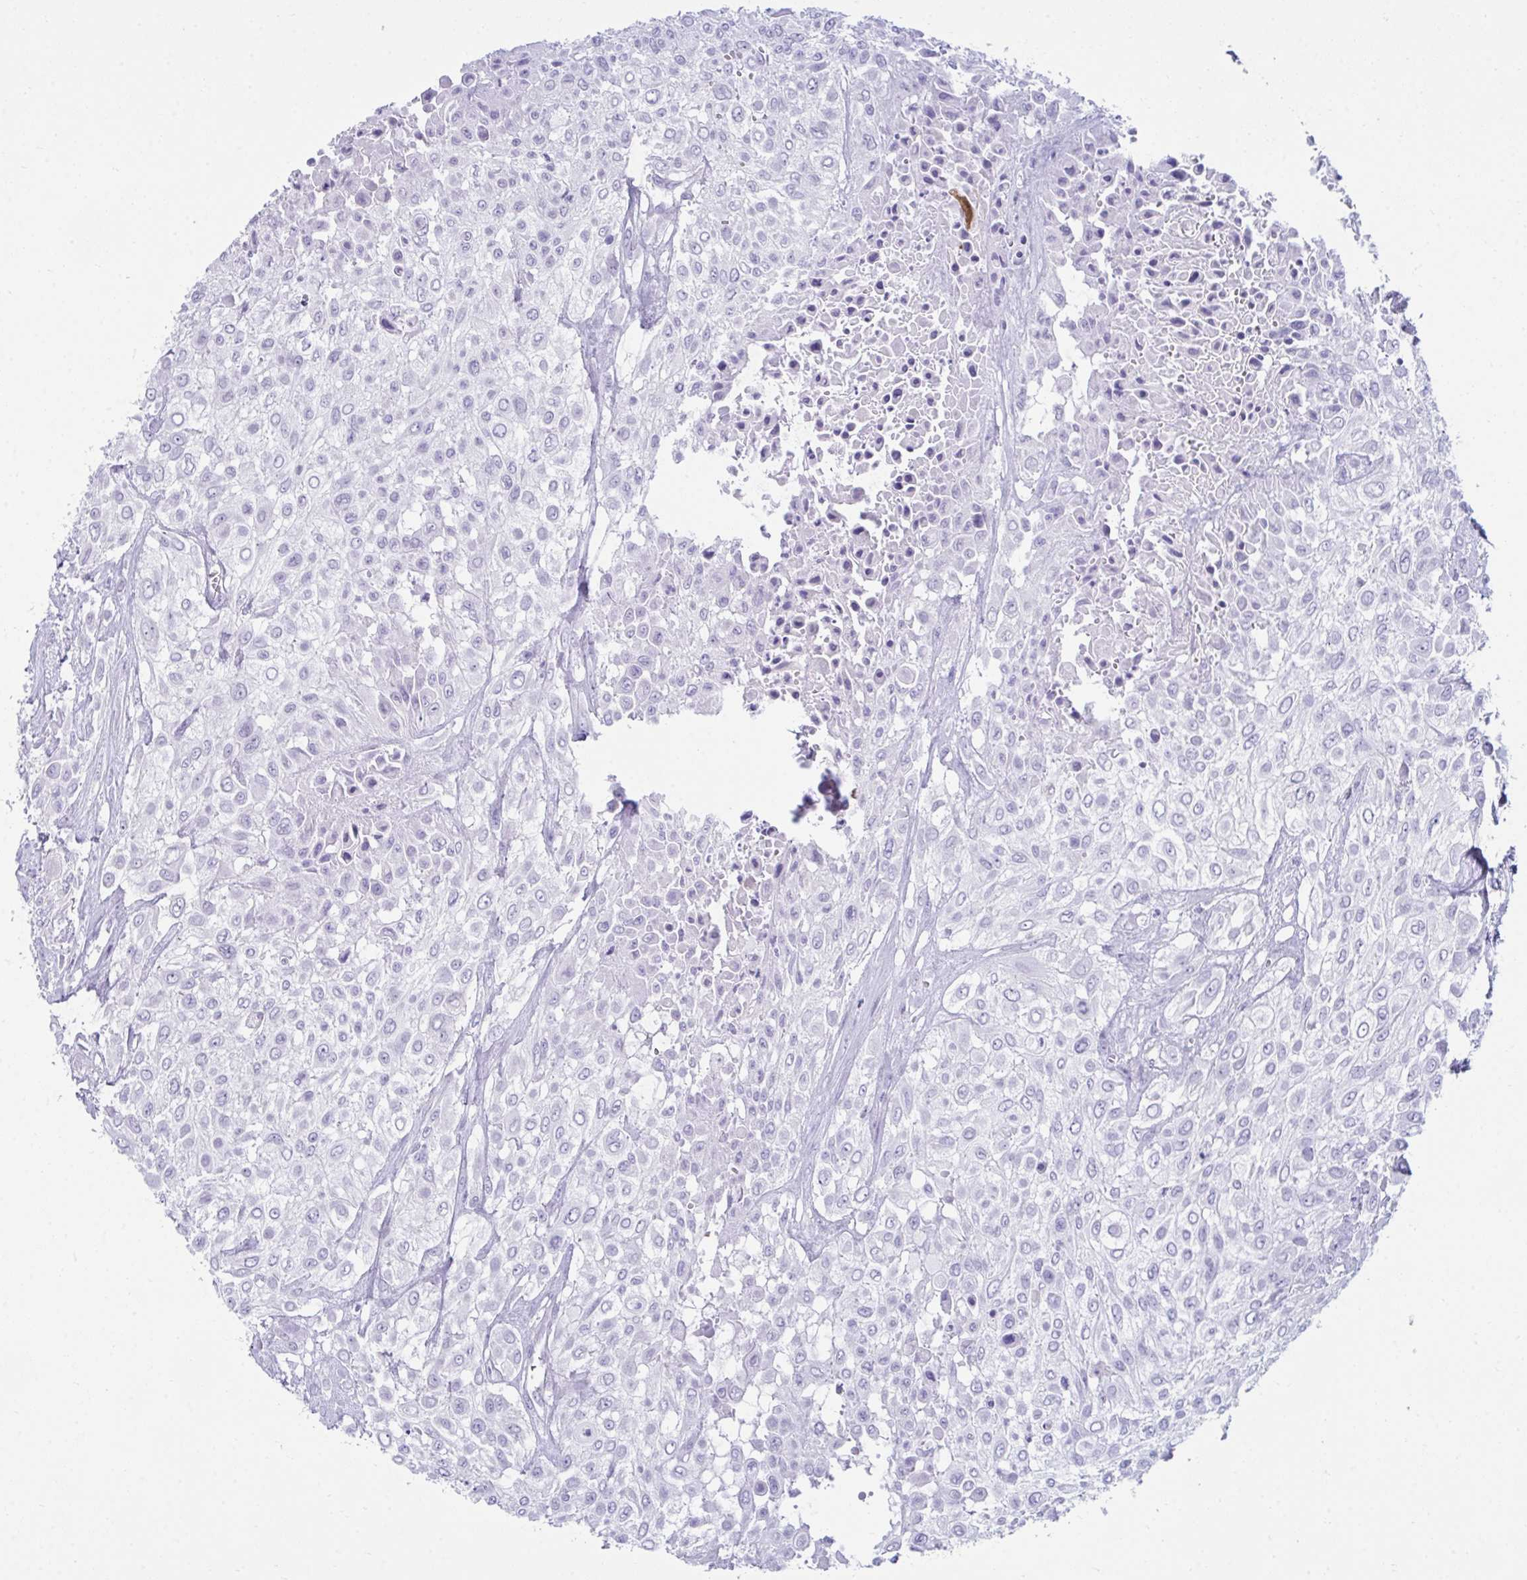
{"staining": {"intensity": "negative", "quantity": "none", "location": "none"}, "tissue": "urothelial cancer", "cell_type": "Tumor cells", "image_type": "cancer", "snomed": [{"axis": "morphology", "description": "Urothelial carcinoma, High grade"}, {"axis": "topography", "description": "Urinary bladder"}], "caption": "Tumor cells are negative for brown protein staining in urothelial carcinoma (high-grade). The staining was performed using DAB (3,3'-diaminobenzidine) to visualize the protein expression in brown, while the nuclei were stained in blue with hematoxylin (Magnification: 20x).", "gene": "UBL3", "patient": {"sex": "male", "age": 57}}